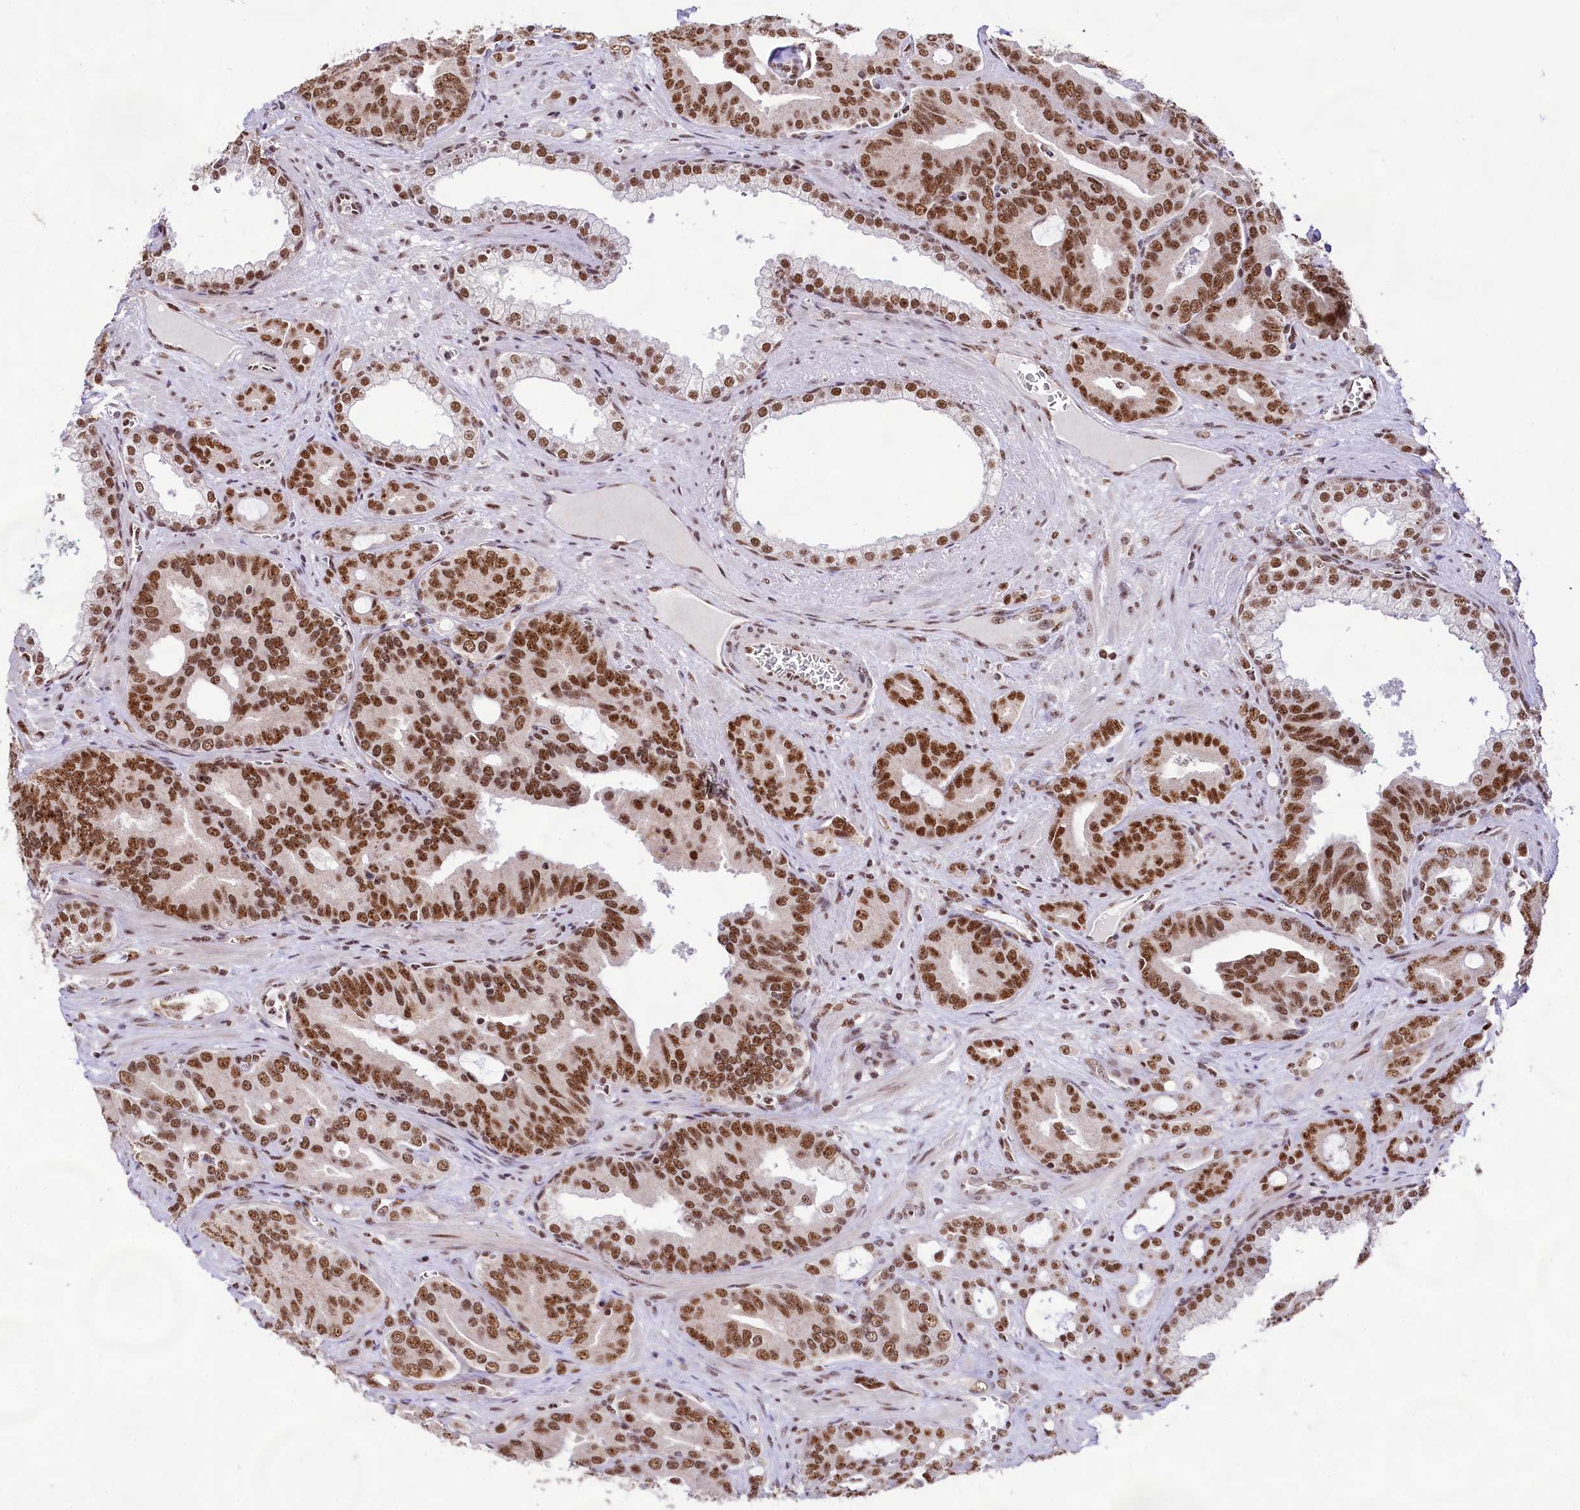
{"staining": {"intensity": "strong", "quantity": ">75%", "location": "nuclear"}, "tissue": "prostate cancer", "cell_type": "Tumor cells", "image_type": "cancer", "snomed": [{"axis": "morphology", "description": "Adenocarcinoma, High grade"}, {"axis": "topography", "description": "Prostate"}], "caption": "Prostate high-grade adenocarcinoma stained with a brown dye demonstrates strong nuclear positive staining in approximately >75% of tumor cells.", "gene": "HIRA", "patient": {"sex": "male", "age": 72}}